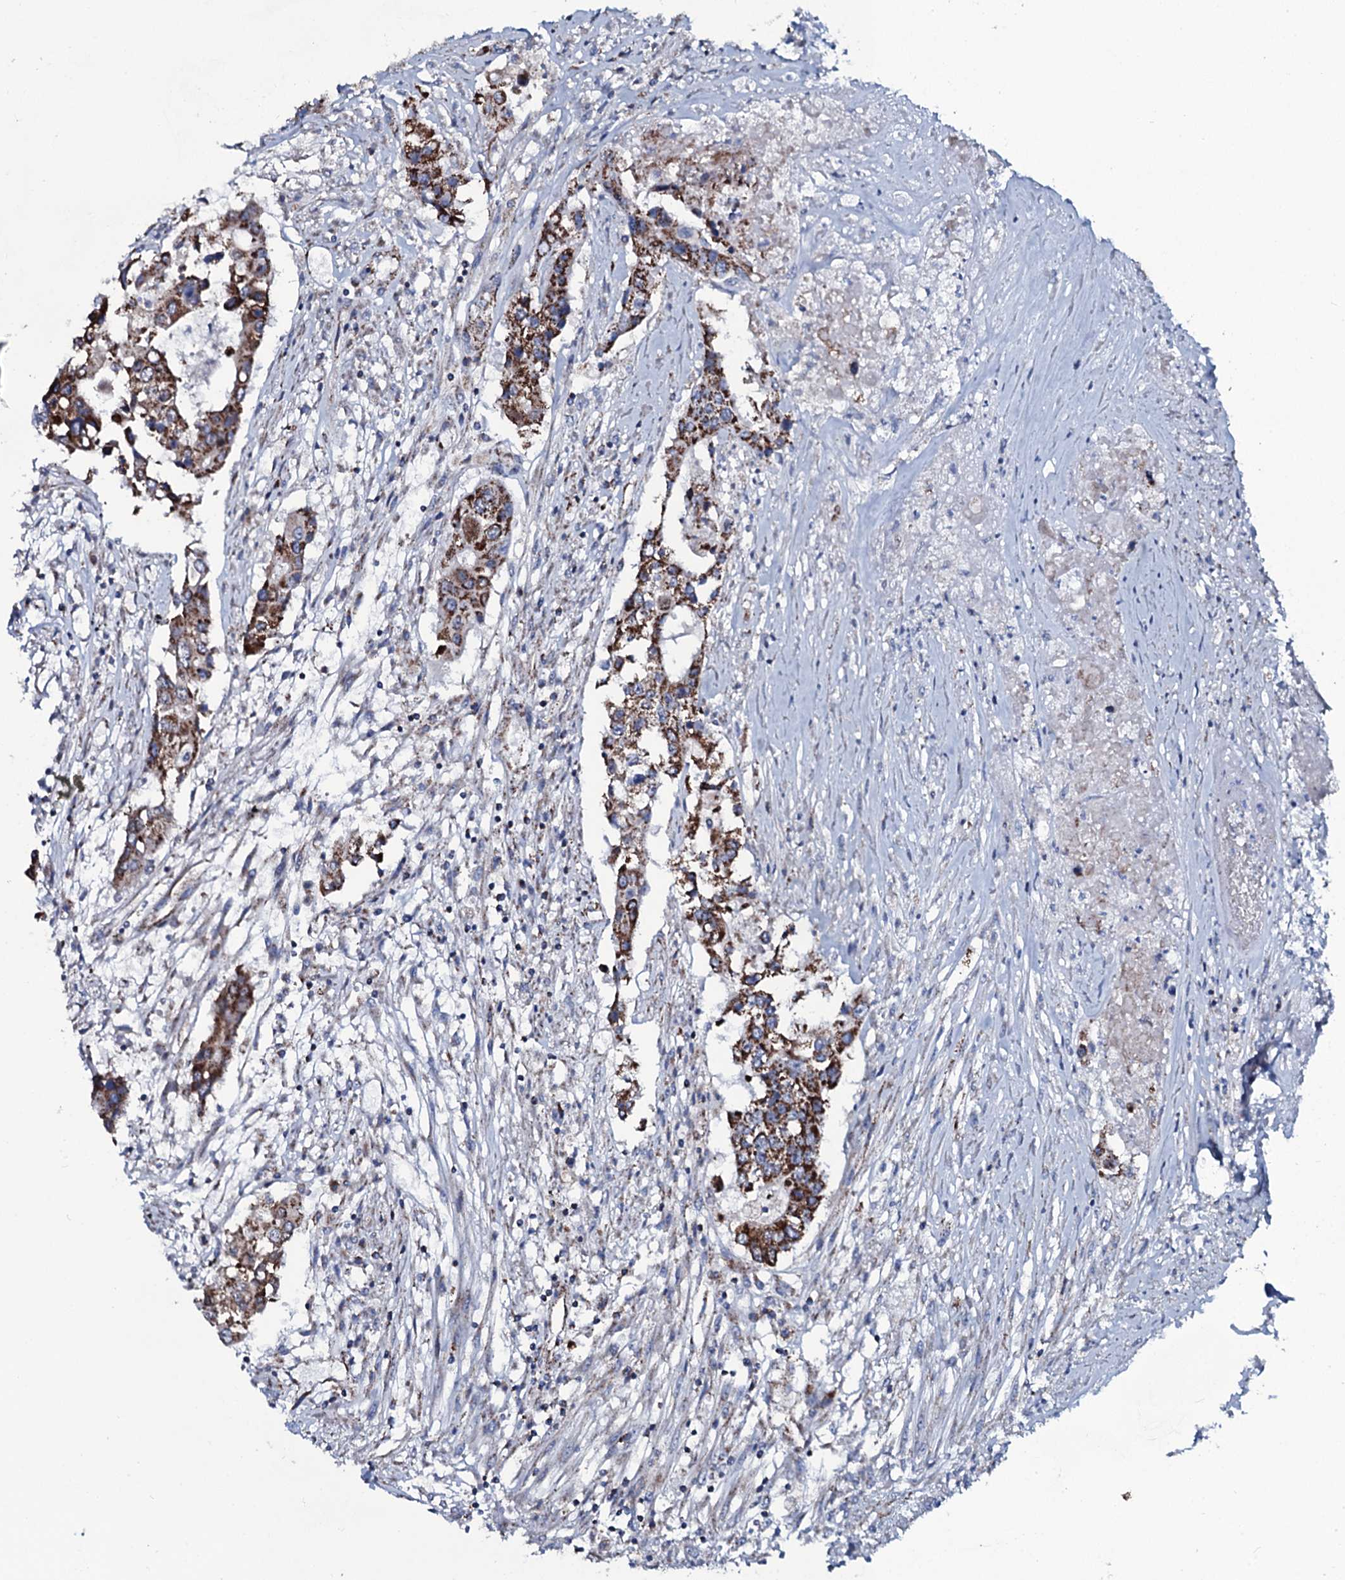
{"staining": {"intensity": "strong", "quantity": ">75%", "location": "cytoplasmic/membranous"}, "tissue": "colorectal cancer", "cell_type": "Tumor cells", "image_type": "cancer", "snomed": [{"axis": "morphology", "description": "Adenocarcinoma, NOS"}, {"axis": "topography", "description": "Colon"}], "caption": "This photomicrograph demonstrates colorectal cancer stained with IHC to label a protein in brown. The cytoplasmic/membranous of tumor cells show strong positivity for the protein. Nuclei are counter-stained blue.", "gene": "MRPS35", "patient": {"sex": "male", "age": 77}}